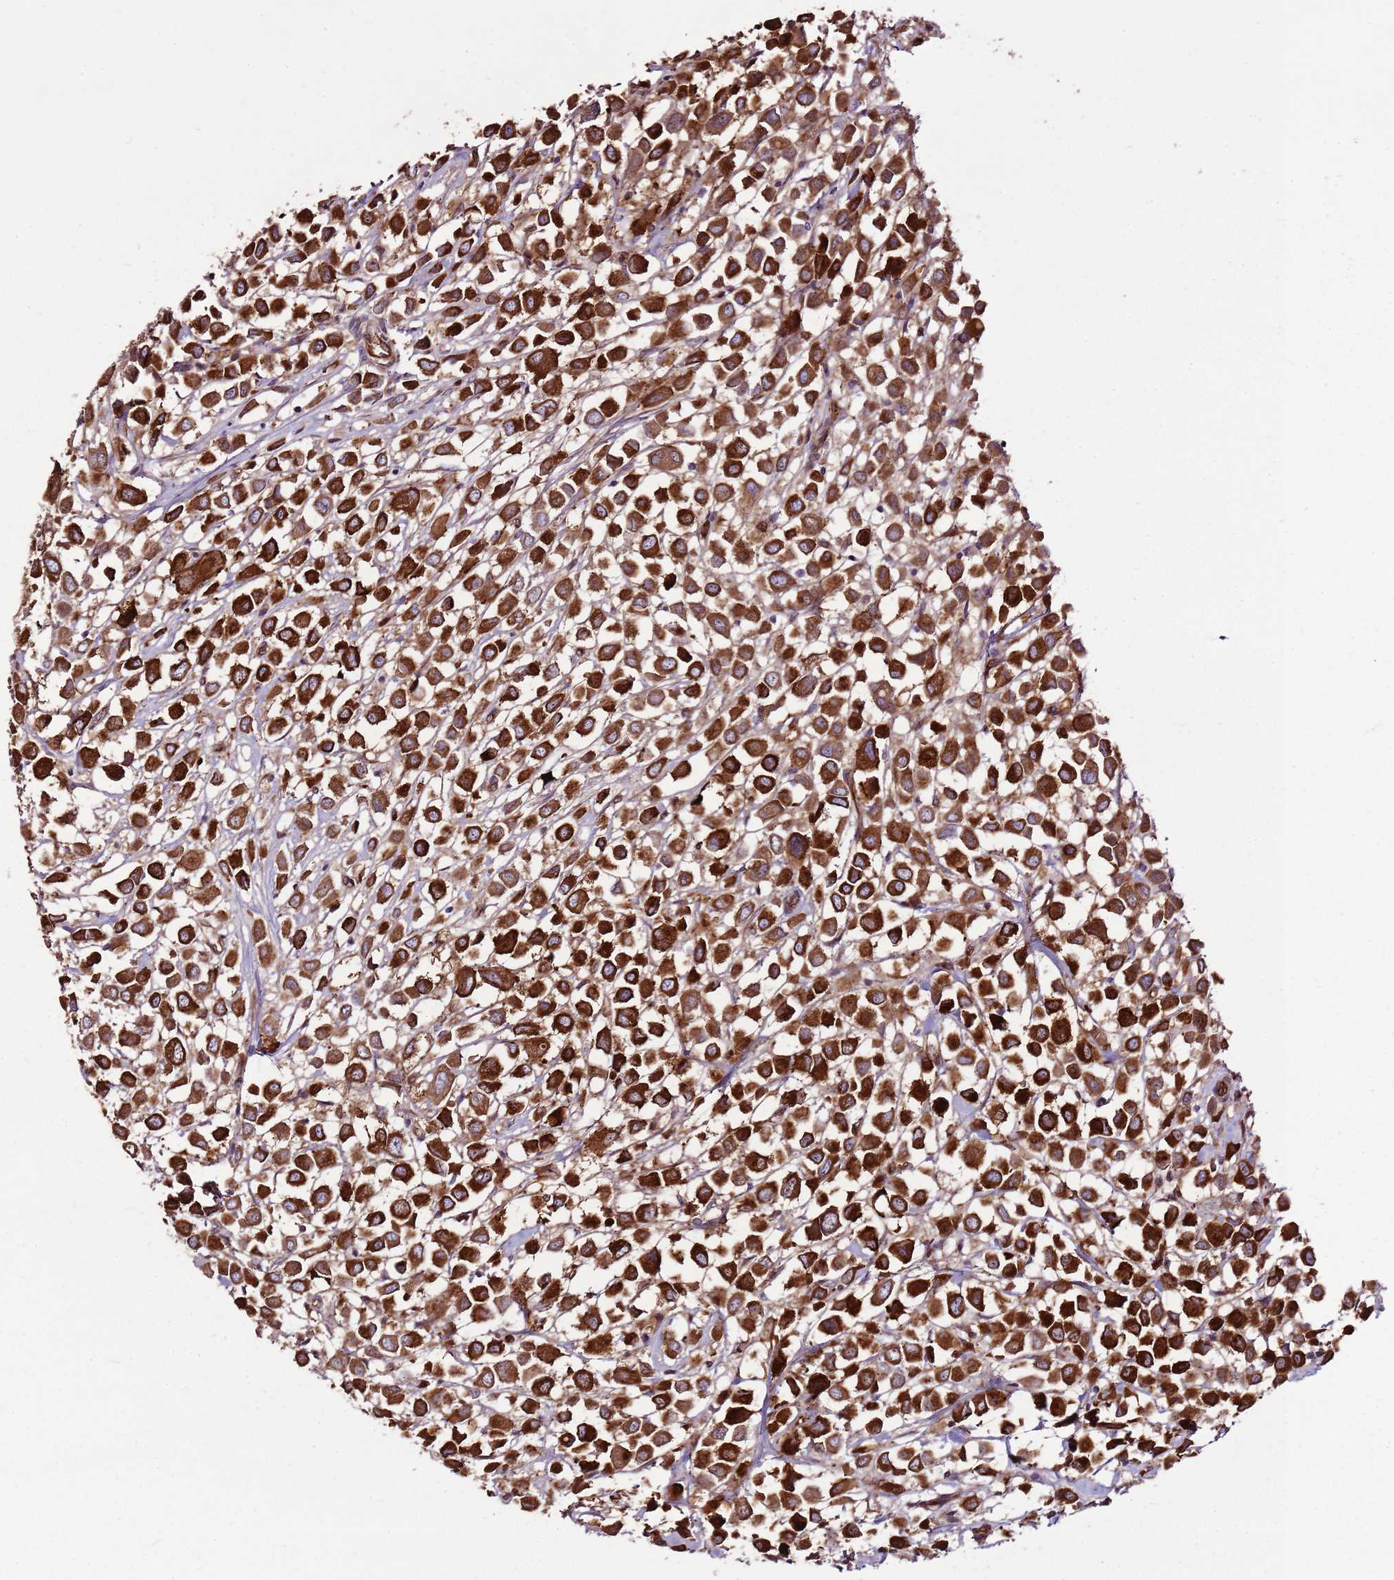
{"staining": {"intensity": "strong", "quantity": ">75%", "location": "cytoplasmic/membranous"}, "tissue": "breast cancer", "cell_type": "Tumor cells", "image_type": "cancer", "snomed": [{"axis": "morphology", "description": "Duct carcinoma"}, {"axis": "topography", "description": "Breast"}], "caption": "Breast infiltrating ductal carcinoma stained with a brown dye reveals strong cytoplasmic/membranous positive positivity in about >75% of tumor cells.", "gene": "ZNF827", "patient": {"sex": "female", "age": 61}}